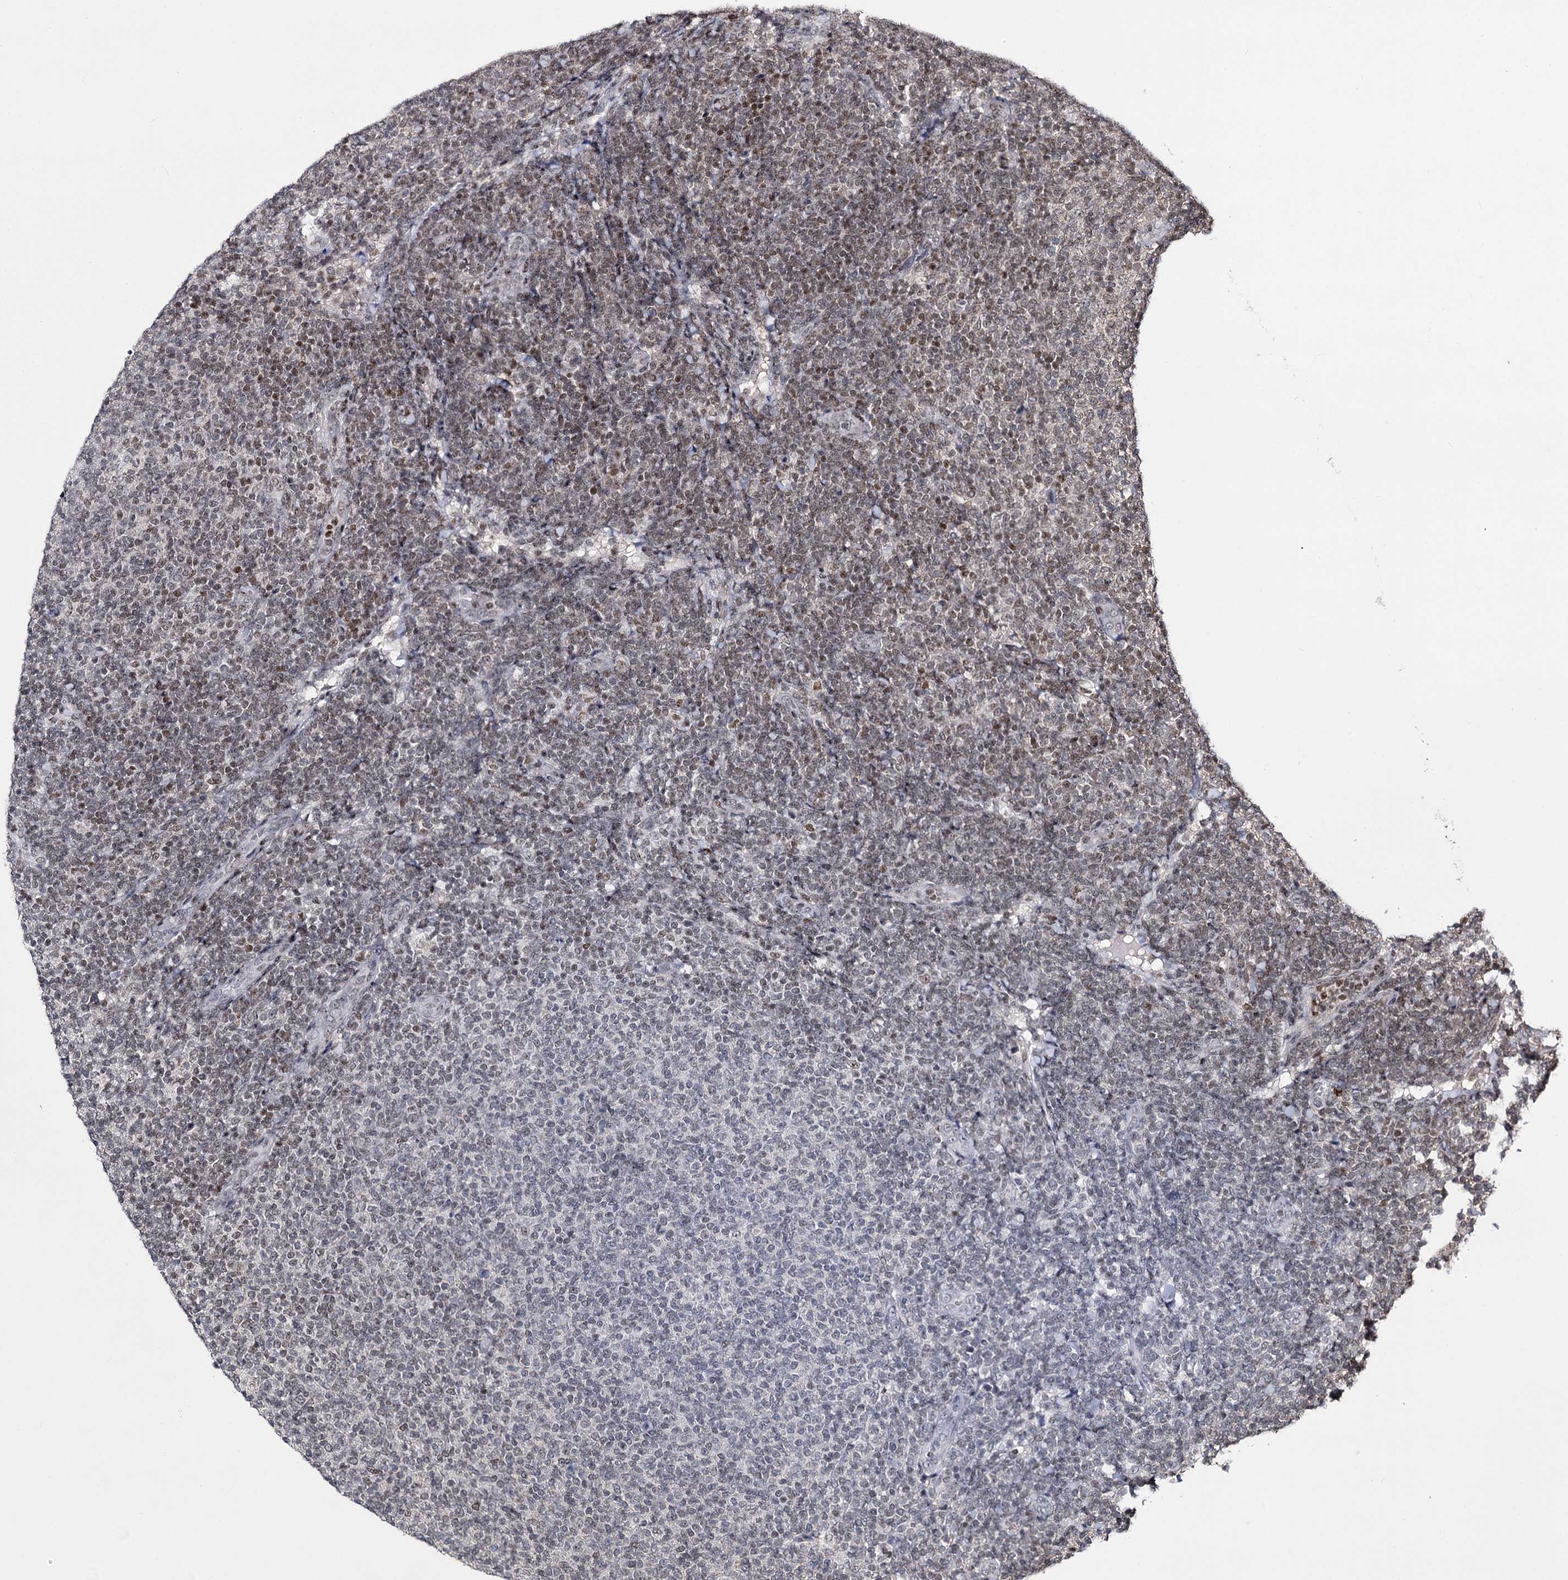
{"staining": {"intensity": "moderate", "quantity": "25%-75%", "location": "nuclear"}, "tissue": "lymphoma", "cell_type": "Tumor cells", "image_type": "cancer", "snomed": [{"axis": "morphology", "description": "Malignant lymphoma, non-Hodgkin's type, Low grade"}, {"axis": "topography", "description": "Lymph node"}], "caption": "Protein staining by IHC exhibits moderate nuclear expression in approximately 25%-75% of tumor cells in lymphoma.", "gene": "SMCHD1", "patient": {"sex": "male", "age": 66}}